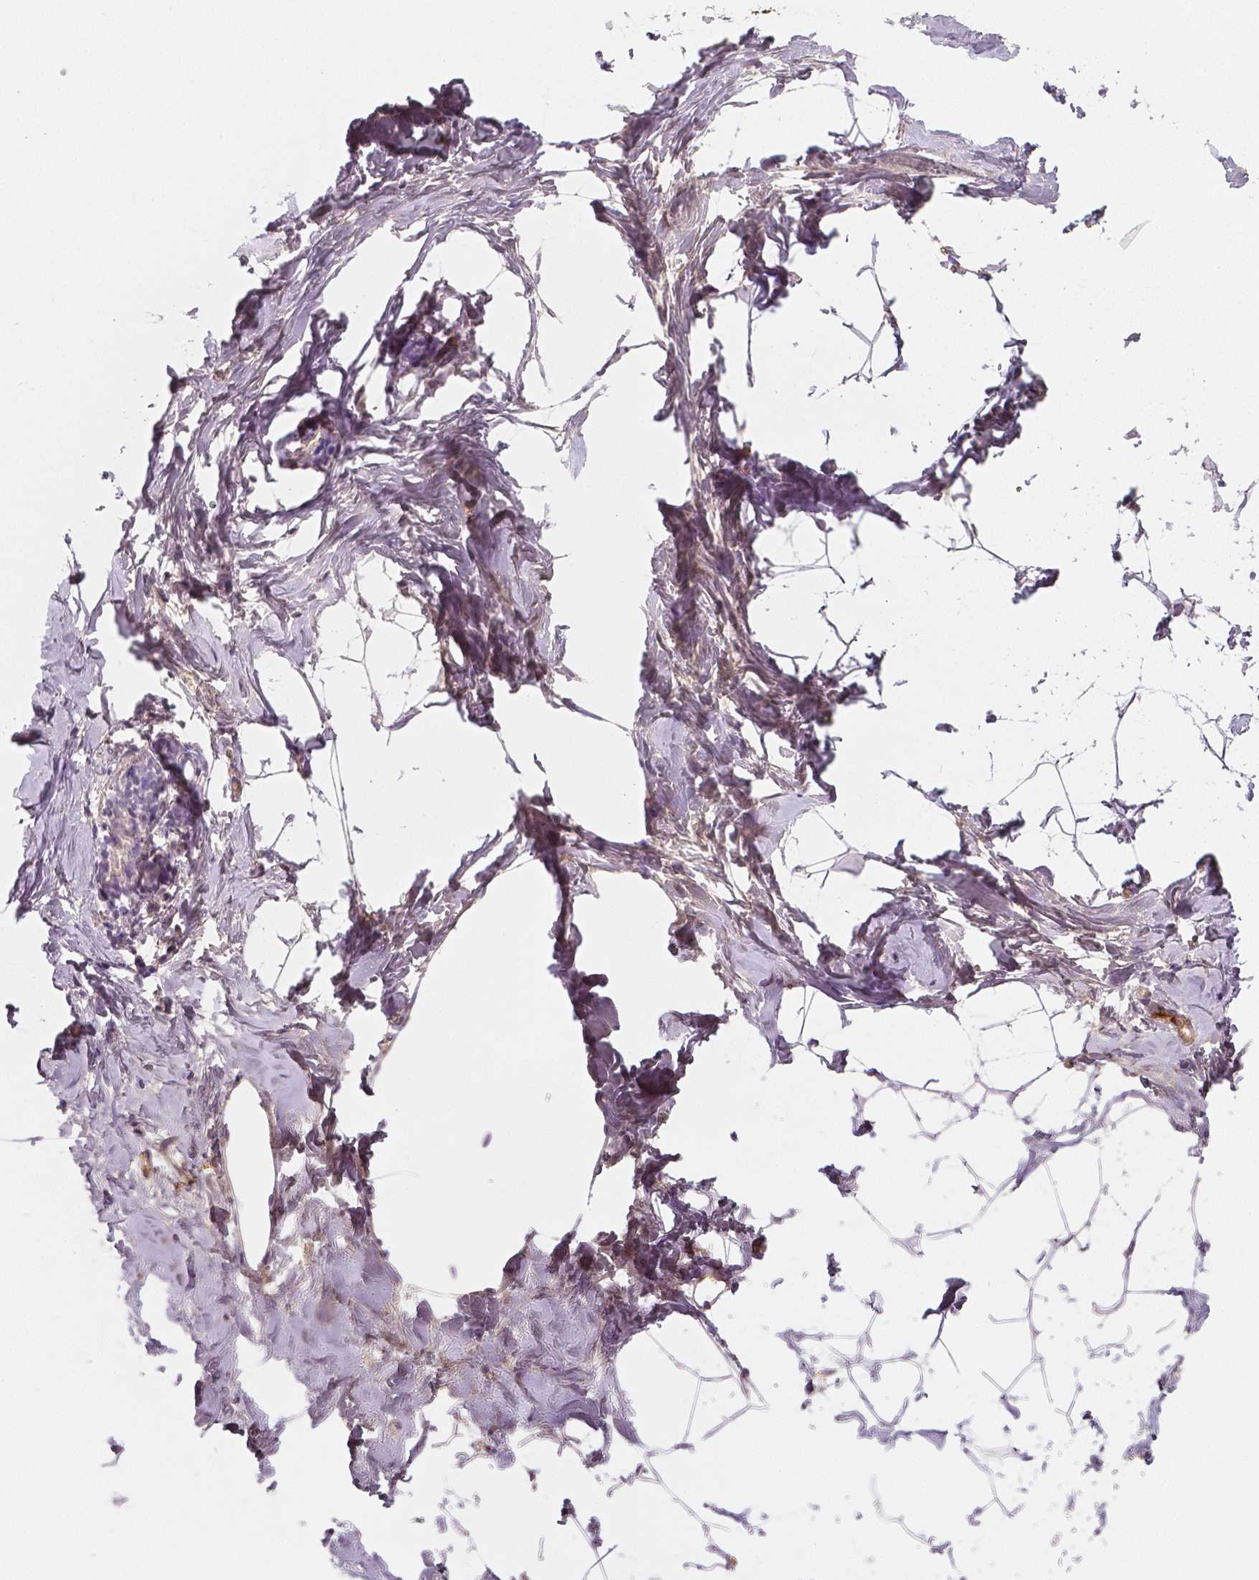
{"staining": {"intensity": "negative", "quantity": "none", "location": "none"}, "tissue": "breast", "cell_type": "Adipocytes", "image_type": "normal", "snomed": [{"axis": "morphology", "description": "Normal tissue, NOS"}, {"axis": "topography", "description": "Breast"}], "caption": "DAB immunohistochemical staining of unremarkable breast displays no significant positivity in adipocytes.", "gene": "APOA4", "patient": {"sex": "female", "age": 32}}